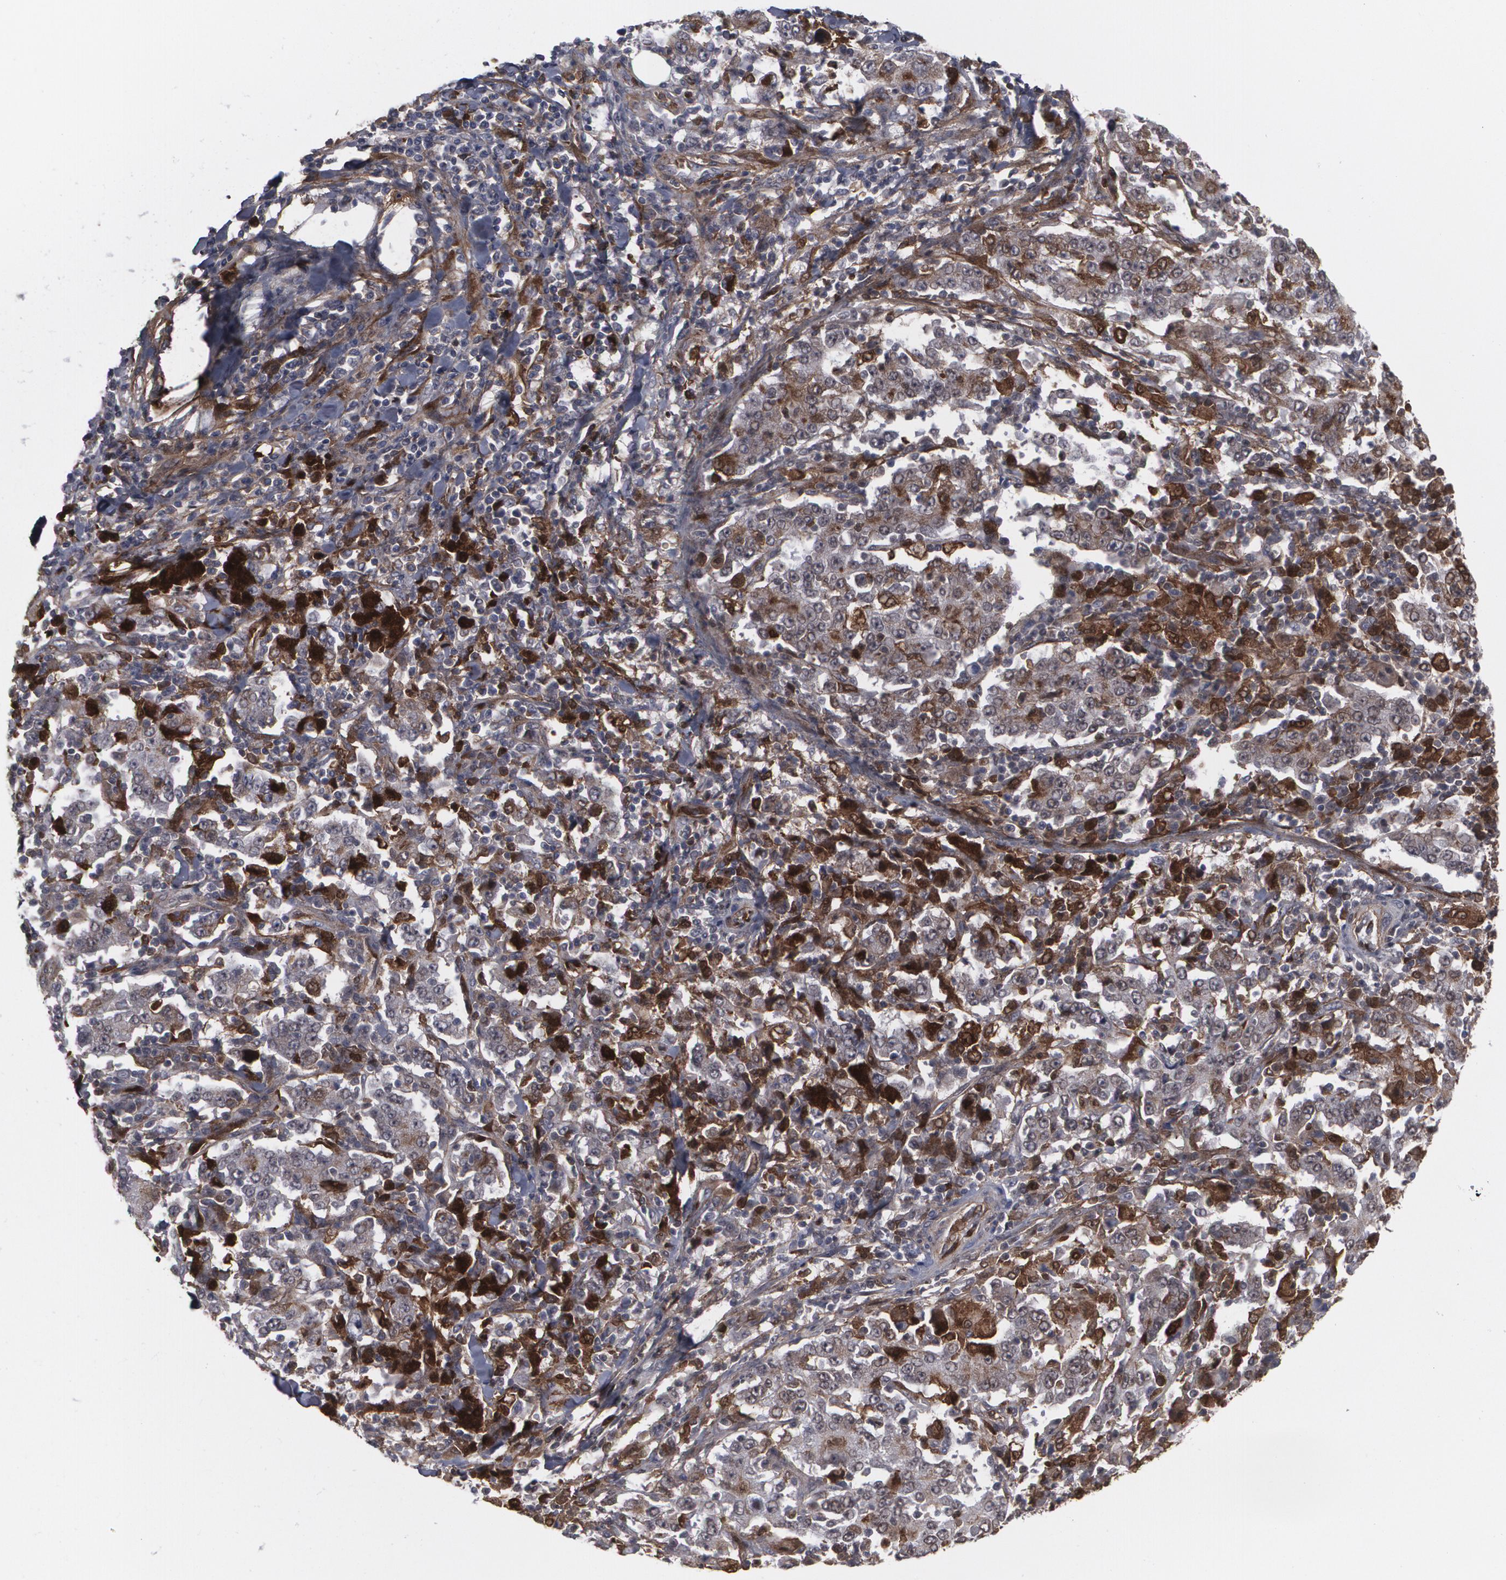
{"staining": {"intensity": "moderate", "quantity": "<25%", "location": "cytoplasmic/membranous"}, "tissue": "stomach cancer", "cell_type": "Tumor cells", "image_type": "cancer", "snomed": [{"axis": "morphology", "description": "Normal tissue, NOS"}, {"axis": "morphology", "description": "Adenocarcinoma, NOS"}, {"axis": "topography", "description": "Stomach, upper"}, {"axis": "topography", "description": "Stomach"}], "caption": "Immunohistochemistry (IHC) micrograph of neoplastic tissue: stomach cancer (adenocarcinoma) stained using immunohistochemistry (IHC) exhibits low levels of moderate protein expression localized specifically in the cytoplasmic/membranous of tumor cells, appearing as a cytoplasmic/membranous brown color.", "gene": "LRG1", "patient": {"sex": "male", "age": 59}}